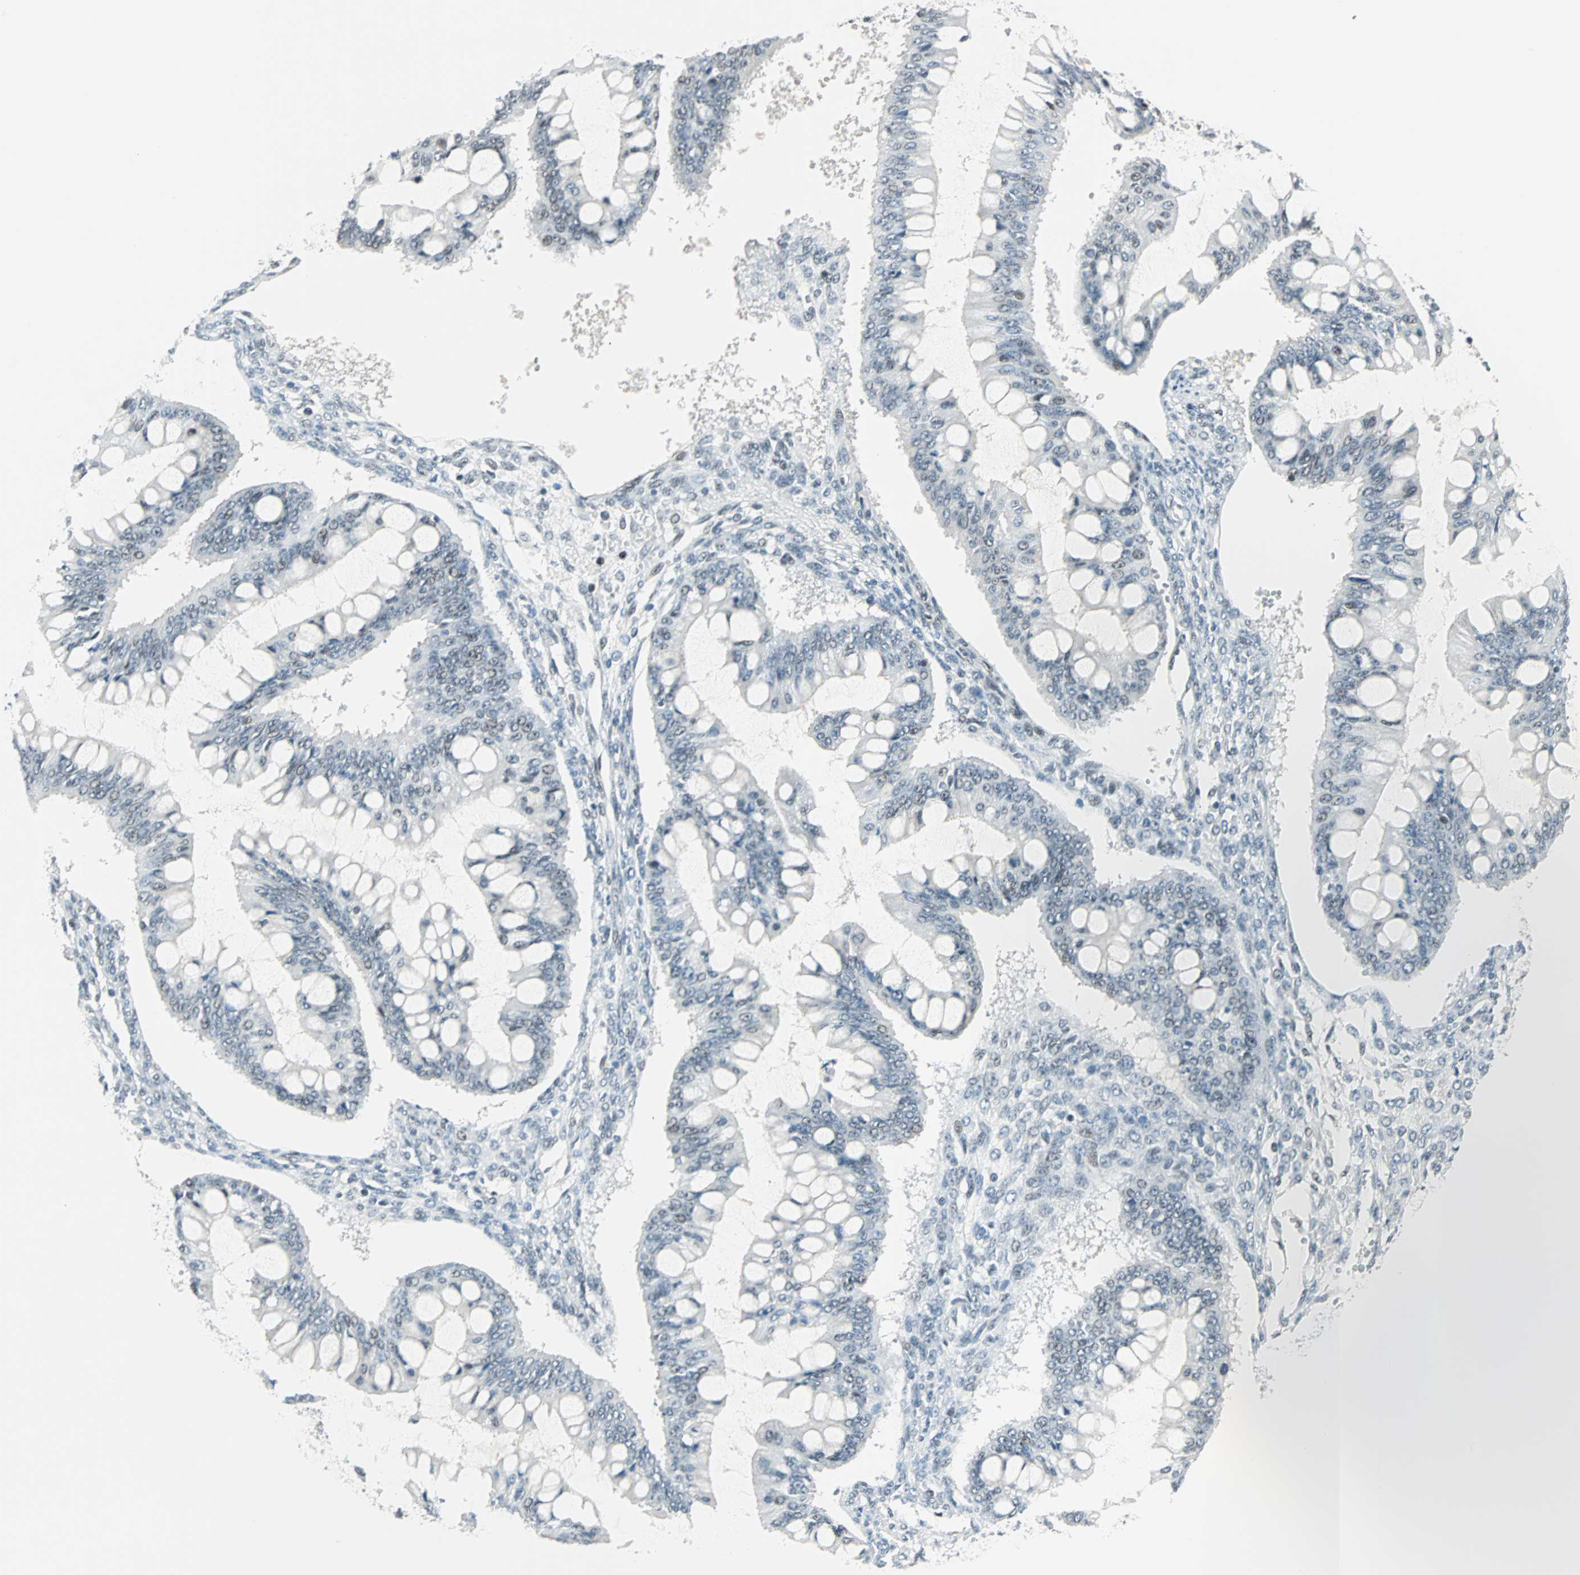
{"staining": {"intensity": "negative", "quantity": "none", "location": "none"}, "tissue": "ovarian cancer", "cell_type": "Tumor cells", "image_type": "cancer", "snomed": [{"axis": "morphology", "description": "Cystadenocarcinoma, mucinous, NOS"}, {"axis": "topography", "description": "Ovary"}], "caption": "An IHC micrograph of ovarian mucinous cystadenocarcinoma is shown. There is no staining in tumor cells of ovarian mucinous cystadenocarcinoma.", "gene": "SIN3A", "patient": {"sex": "female", "age": 73}}